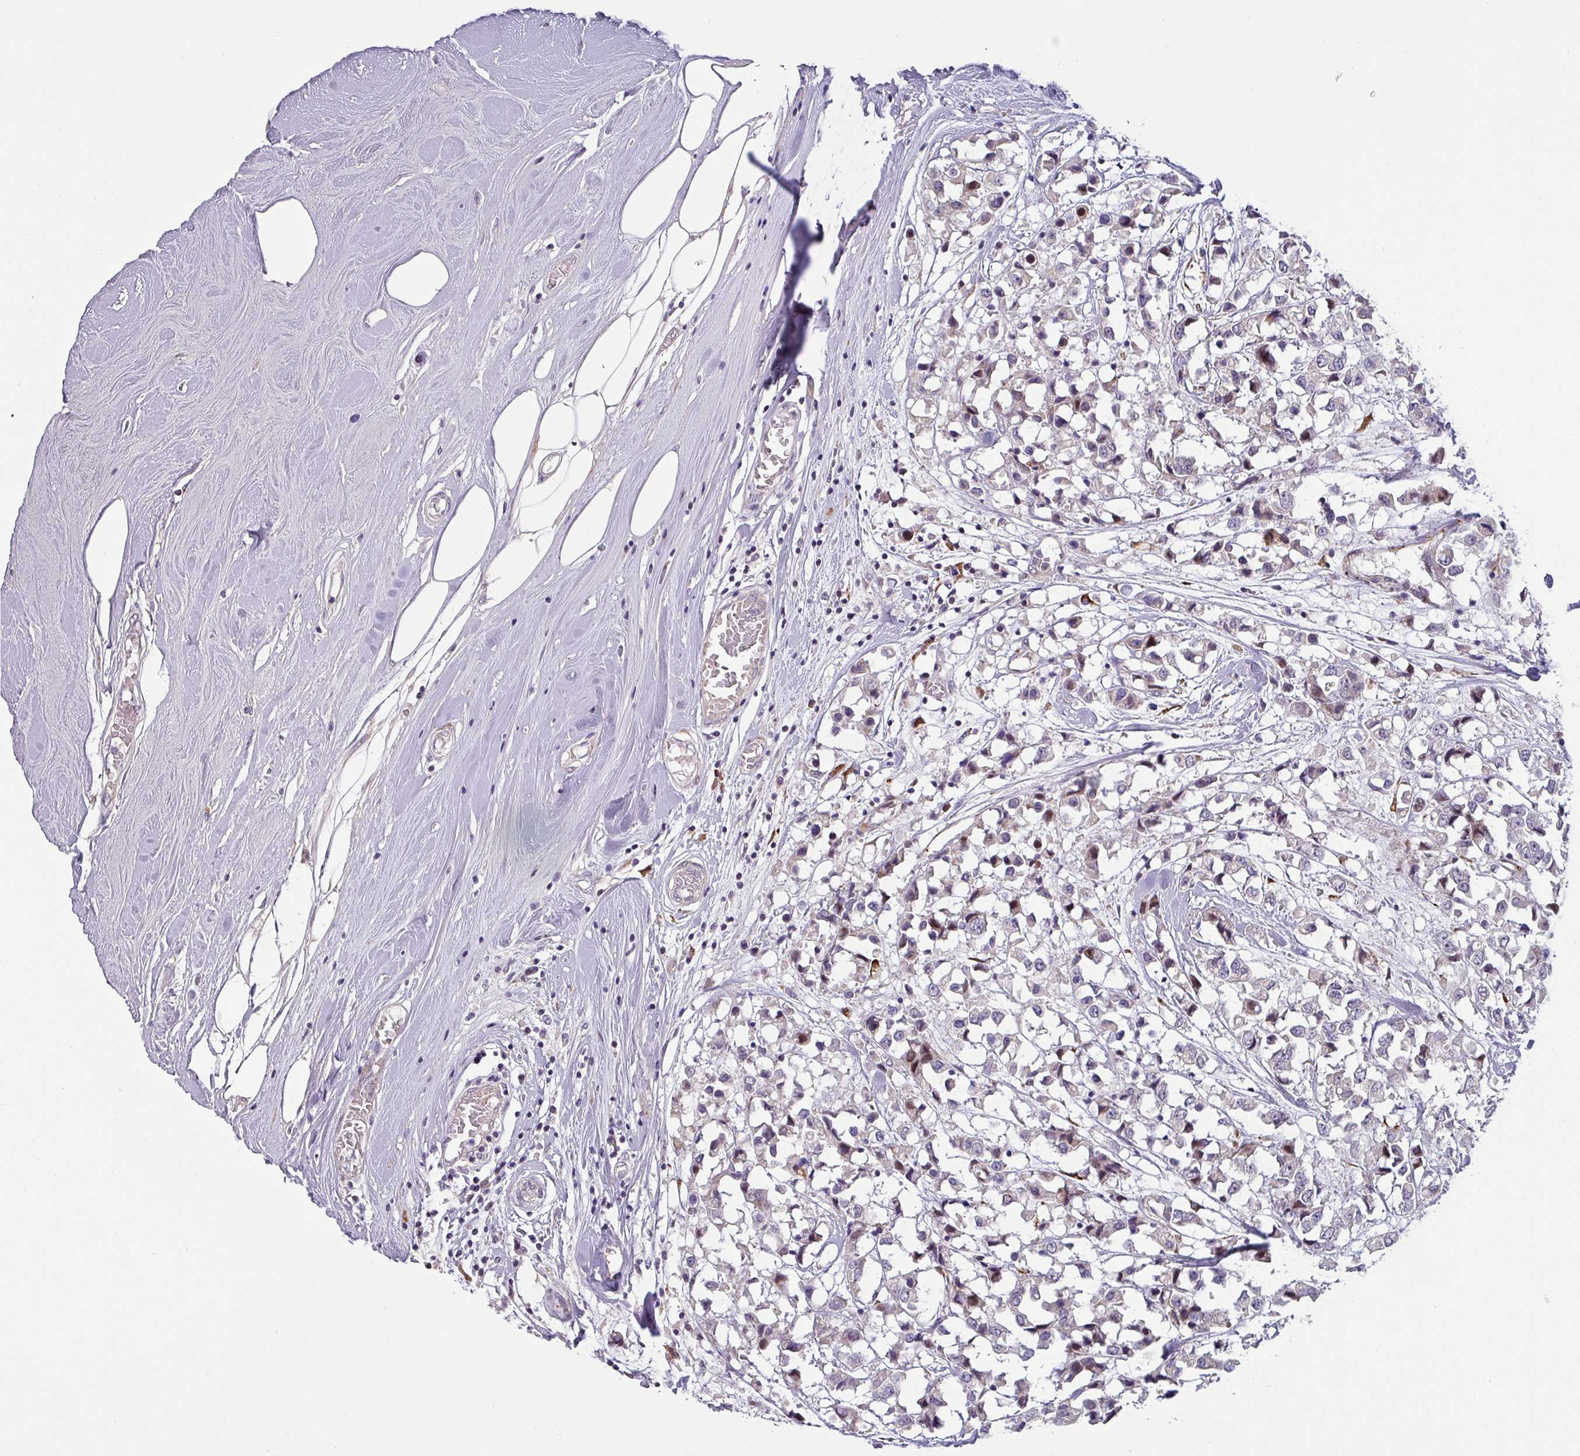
{"staining": {"intensity": "weak", "quantity": "25%-75%", "location": "cytoplasmic/membranous"}, "tissue": "breast cancer", "cell_type": "Tumor cells", "image_type": "cancer", "snomed": [{"axis": "morphology", "description": "Duct carcinoma"}, {"axis": "topography", "description": "Breast"}], "caption": "Protein analysis of breast cancer tissue exhibits weak cytoplasmic/membranous expression in approximately 25%-75% of tumor cells.", "gene": "KLHL3", "patient": {"sex": "female", "age": 61}}